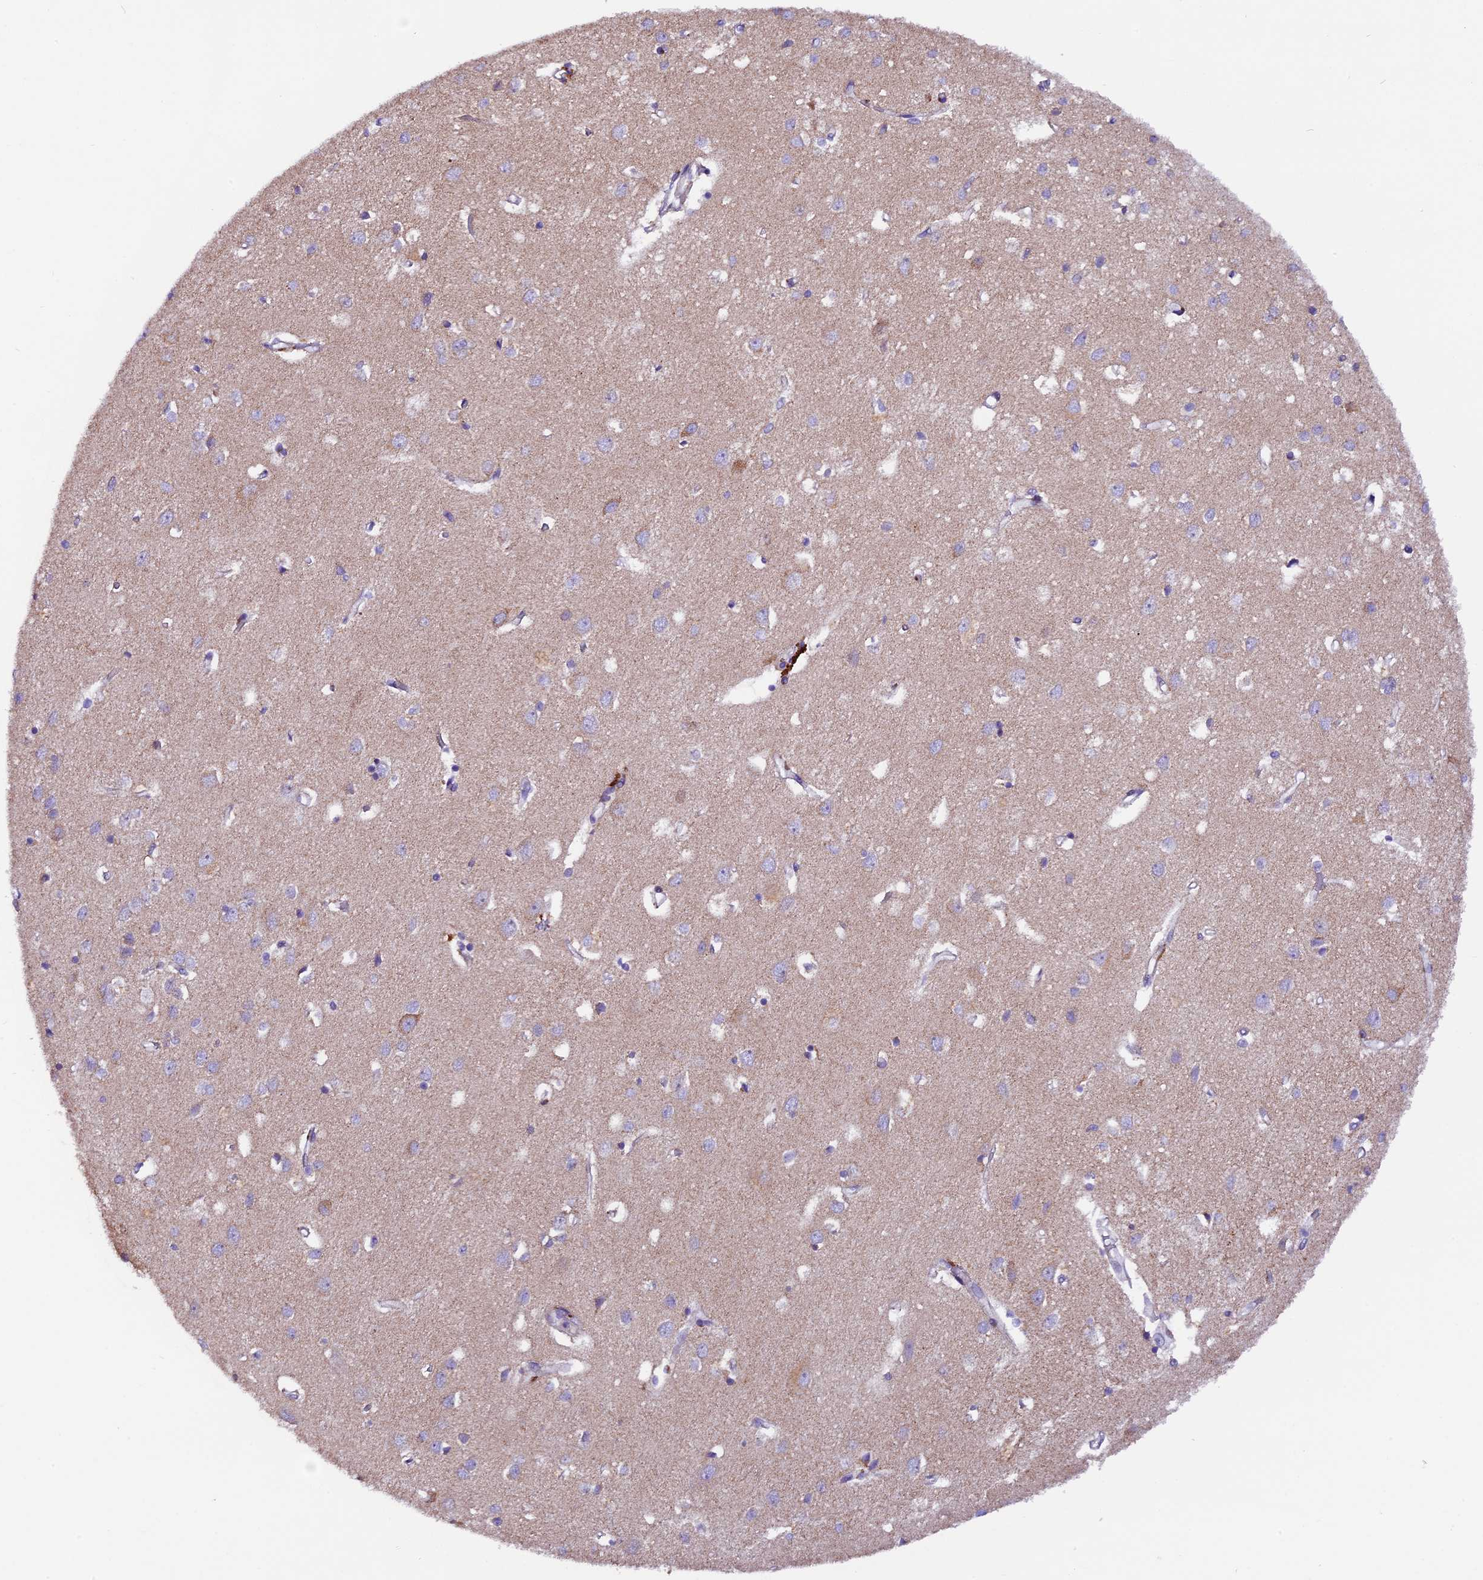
{"staining": {"intensity": "negative", "quantity": "none", "location": "none"}, "tissue": "cerebral cortex", "cell_type": "Endothelial cells", "image_type": "normal", "snomed": [{"axis": "morphology", "description": "Normal tissue, NOS"}, {"axis": "topography", "description": "Cerebral cortex"}], "caption": "Micrograph shows no protein positivity in endothelial cells of benign cerebral cortex. (DAB immunohistochemistry (IHC) visualized using brightfield microscopy, high magnification).", "gene": "DDX28", "patient": {"sex": "female", "age": 64}}